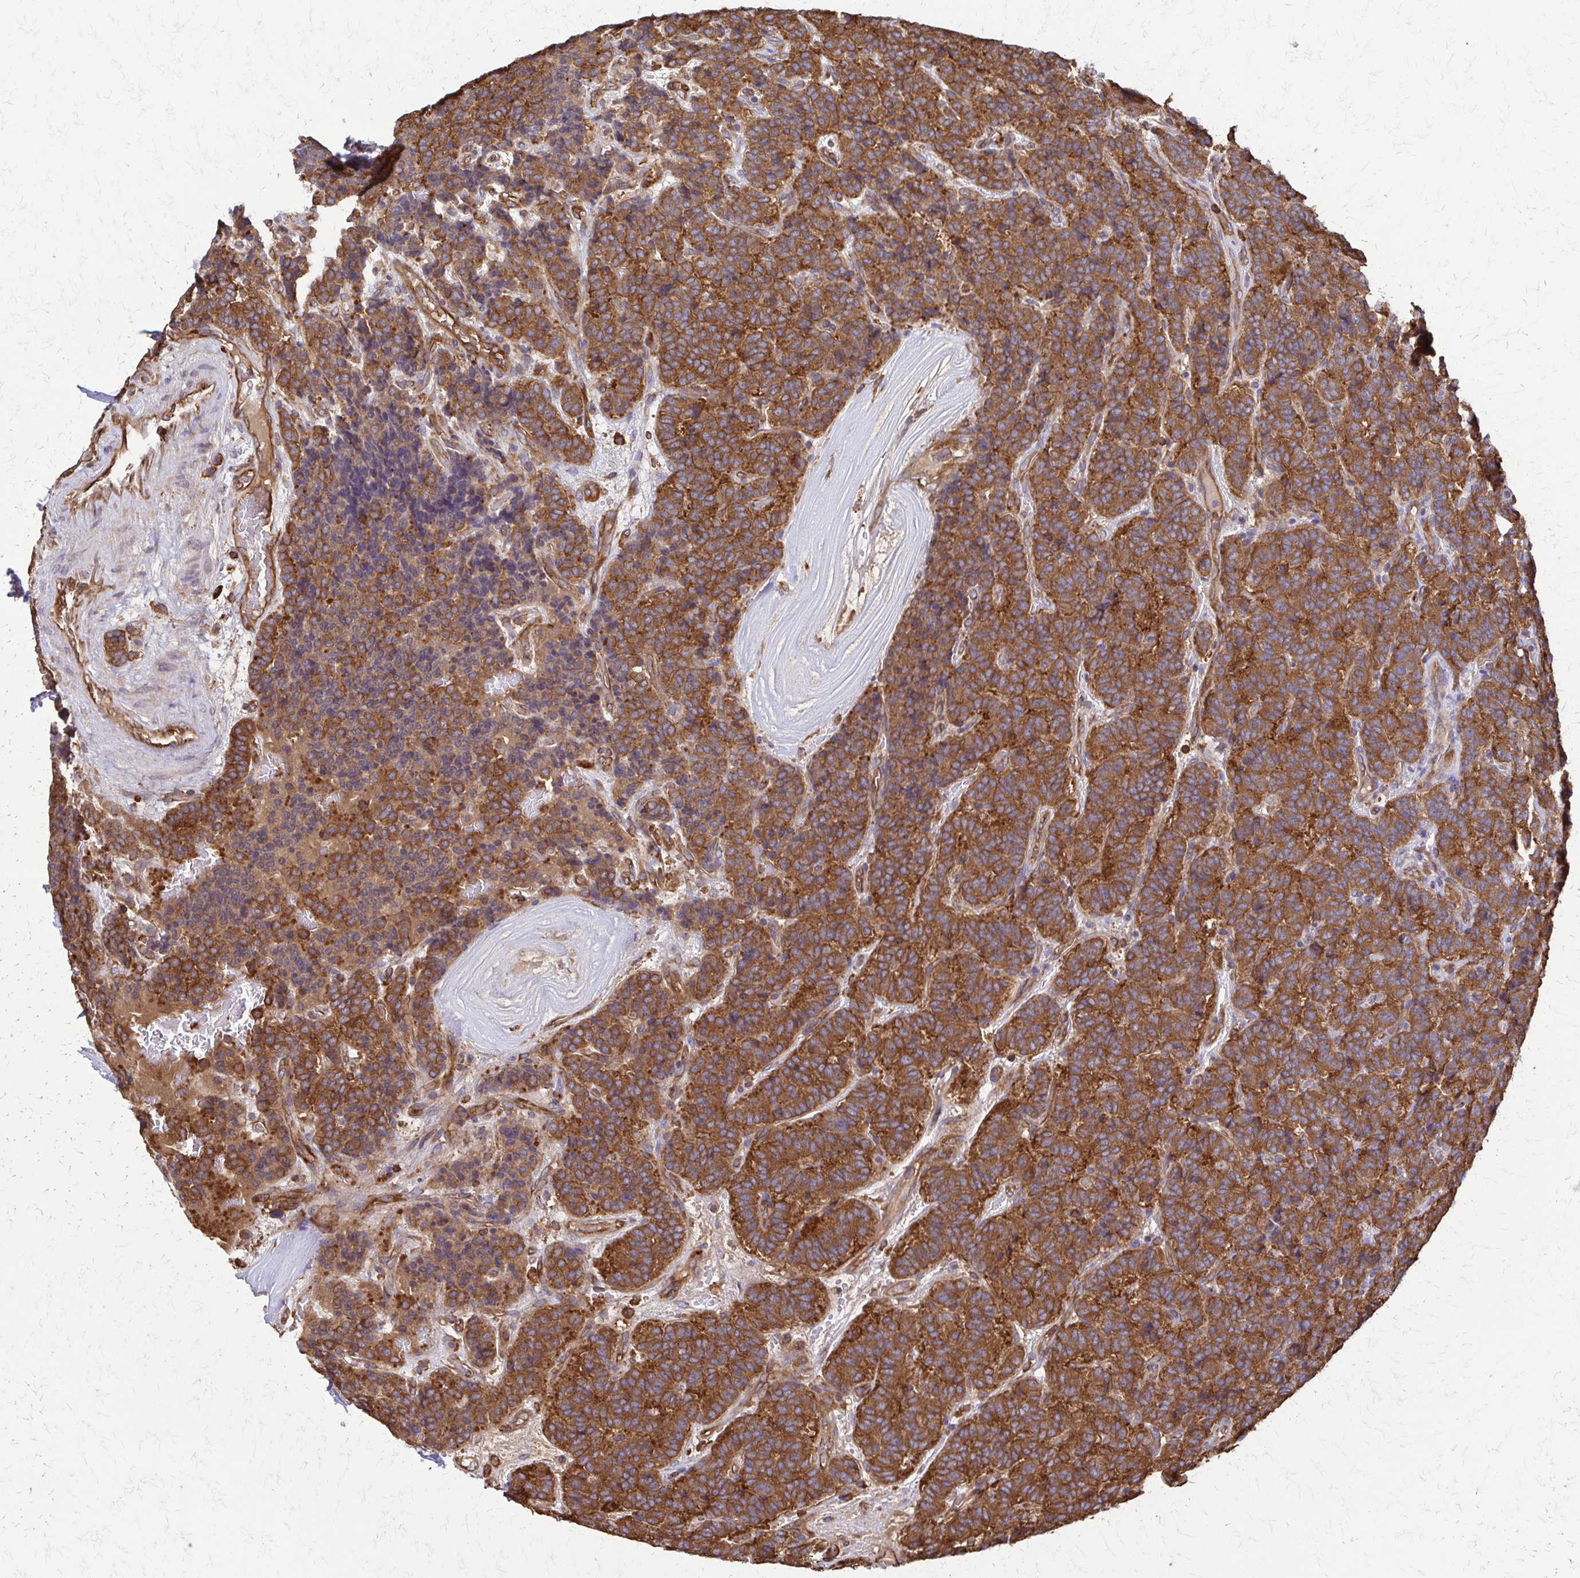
{"staining": {"intensity": "strong", "quantity": ">75%", "location": "cytoplasmic/membranous"}, "tissue": "carcinoid", "cell_type": "Tumor cells", "image_type": "cancer", "snomed": [{"axis": "morphology", "description": "Carcinoid, malignant, NOS"}, {"axis": "topography", "description": "Pancreas"}], "caption": "Immunohistochemical staining of human carcinoid (malignant) exhibits strong cytoplasmic/membranous protein staining in about >75% of tumor cells. Nuclei are stained in blue.", "gene": "EEF2", "patient": {"sex": "male", "age": 36}}